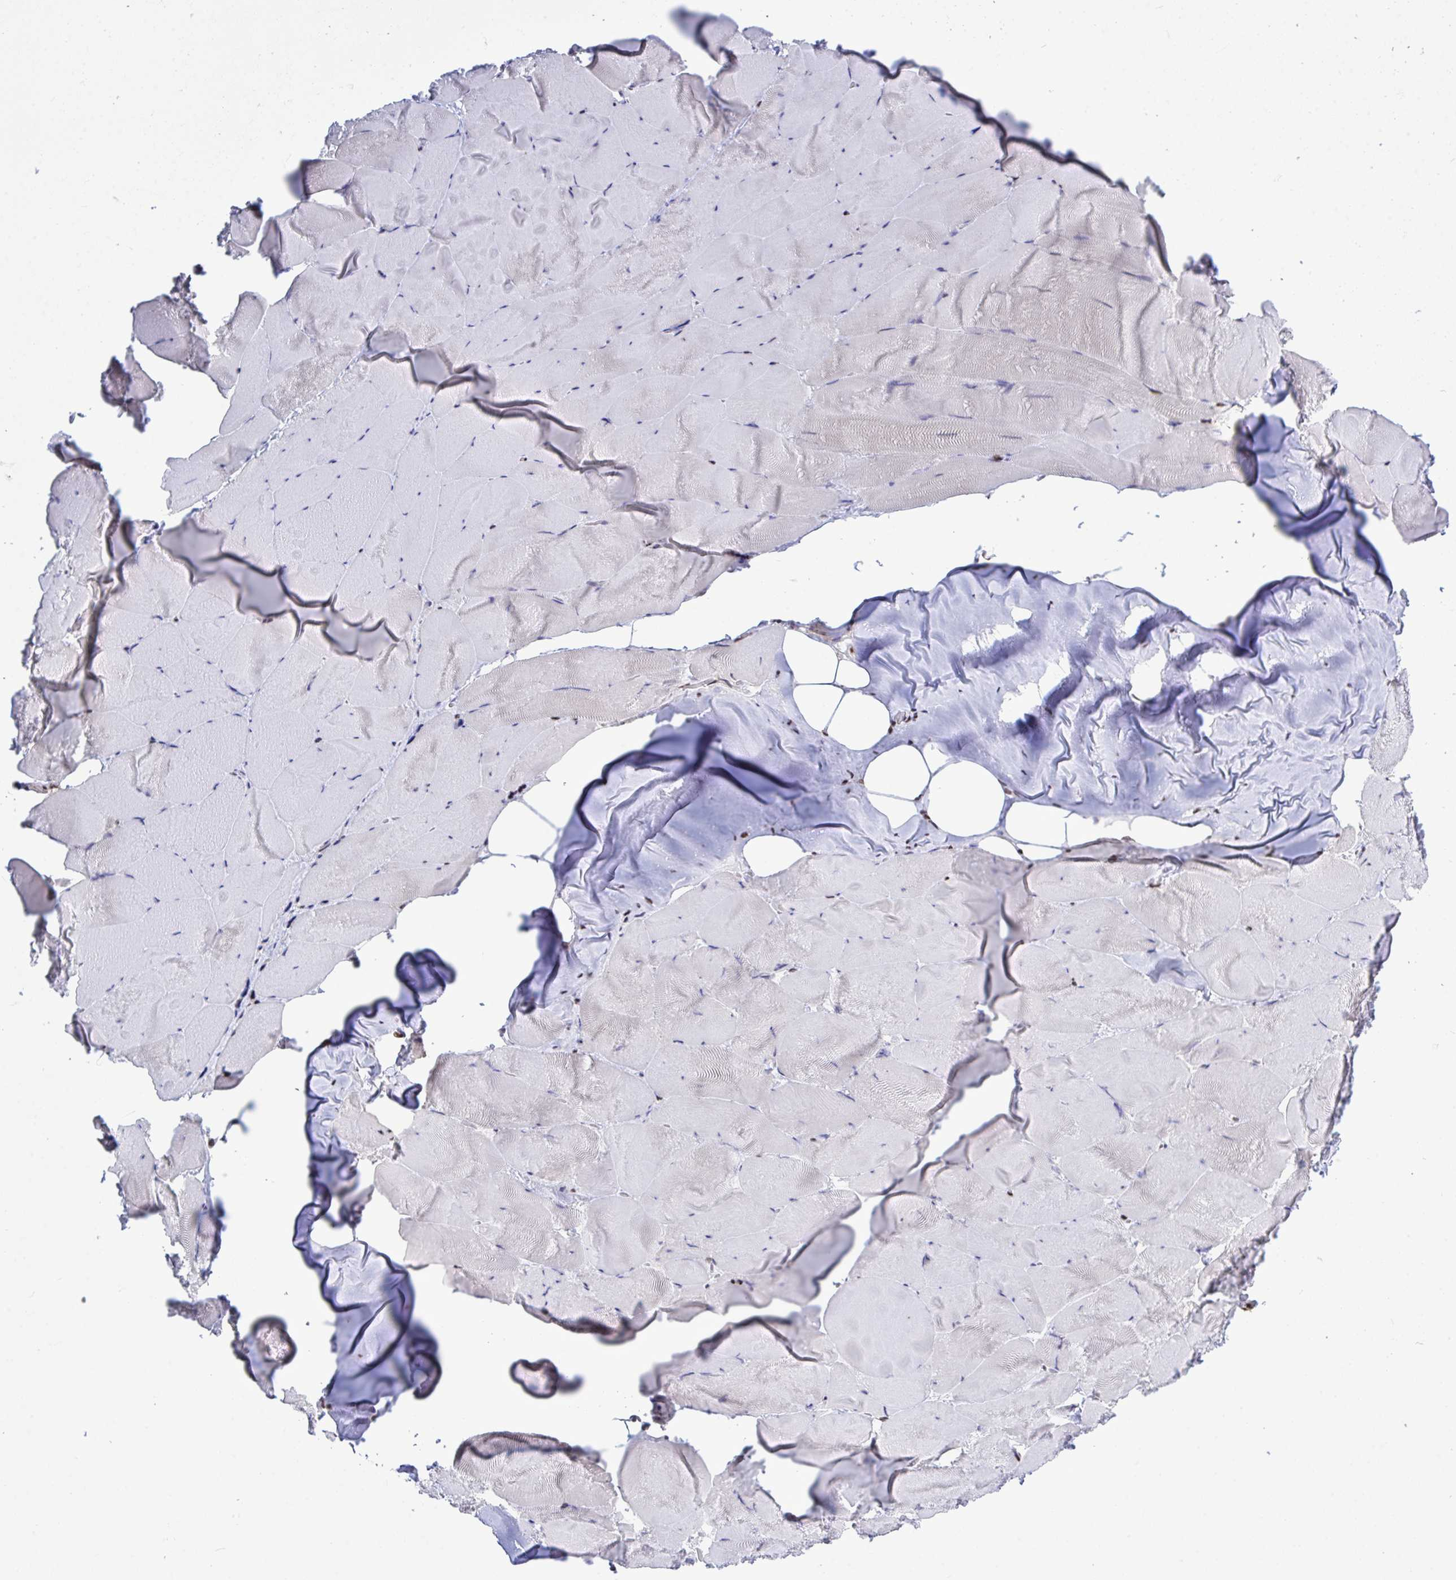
{"staining": {"intensity": "moderate", "quantity": "<25%", "location": "nuclear"}, "tissue": "skeletal muscle", "cell_type": "Myocytes", "image_type": "normal", "snomed": [{"axis": "morphology", "description": "Normal tissue, NOS"}, {"axis": "topography", "description": "Skeletal muscle"}], "caption": "Moderate nuclear expression is seen in approximately <25% of myocytes in normal skeletal muscle.", "gene": "HNRNPDL", "patient": {"sex": "female", "age": 64}}